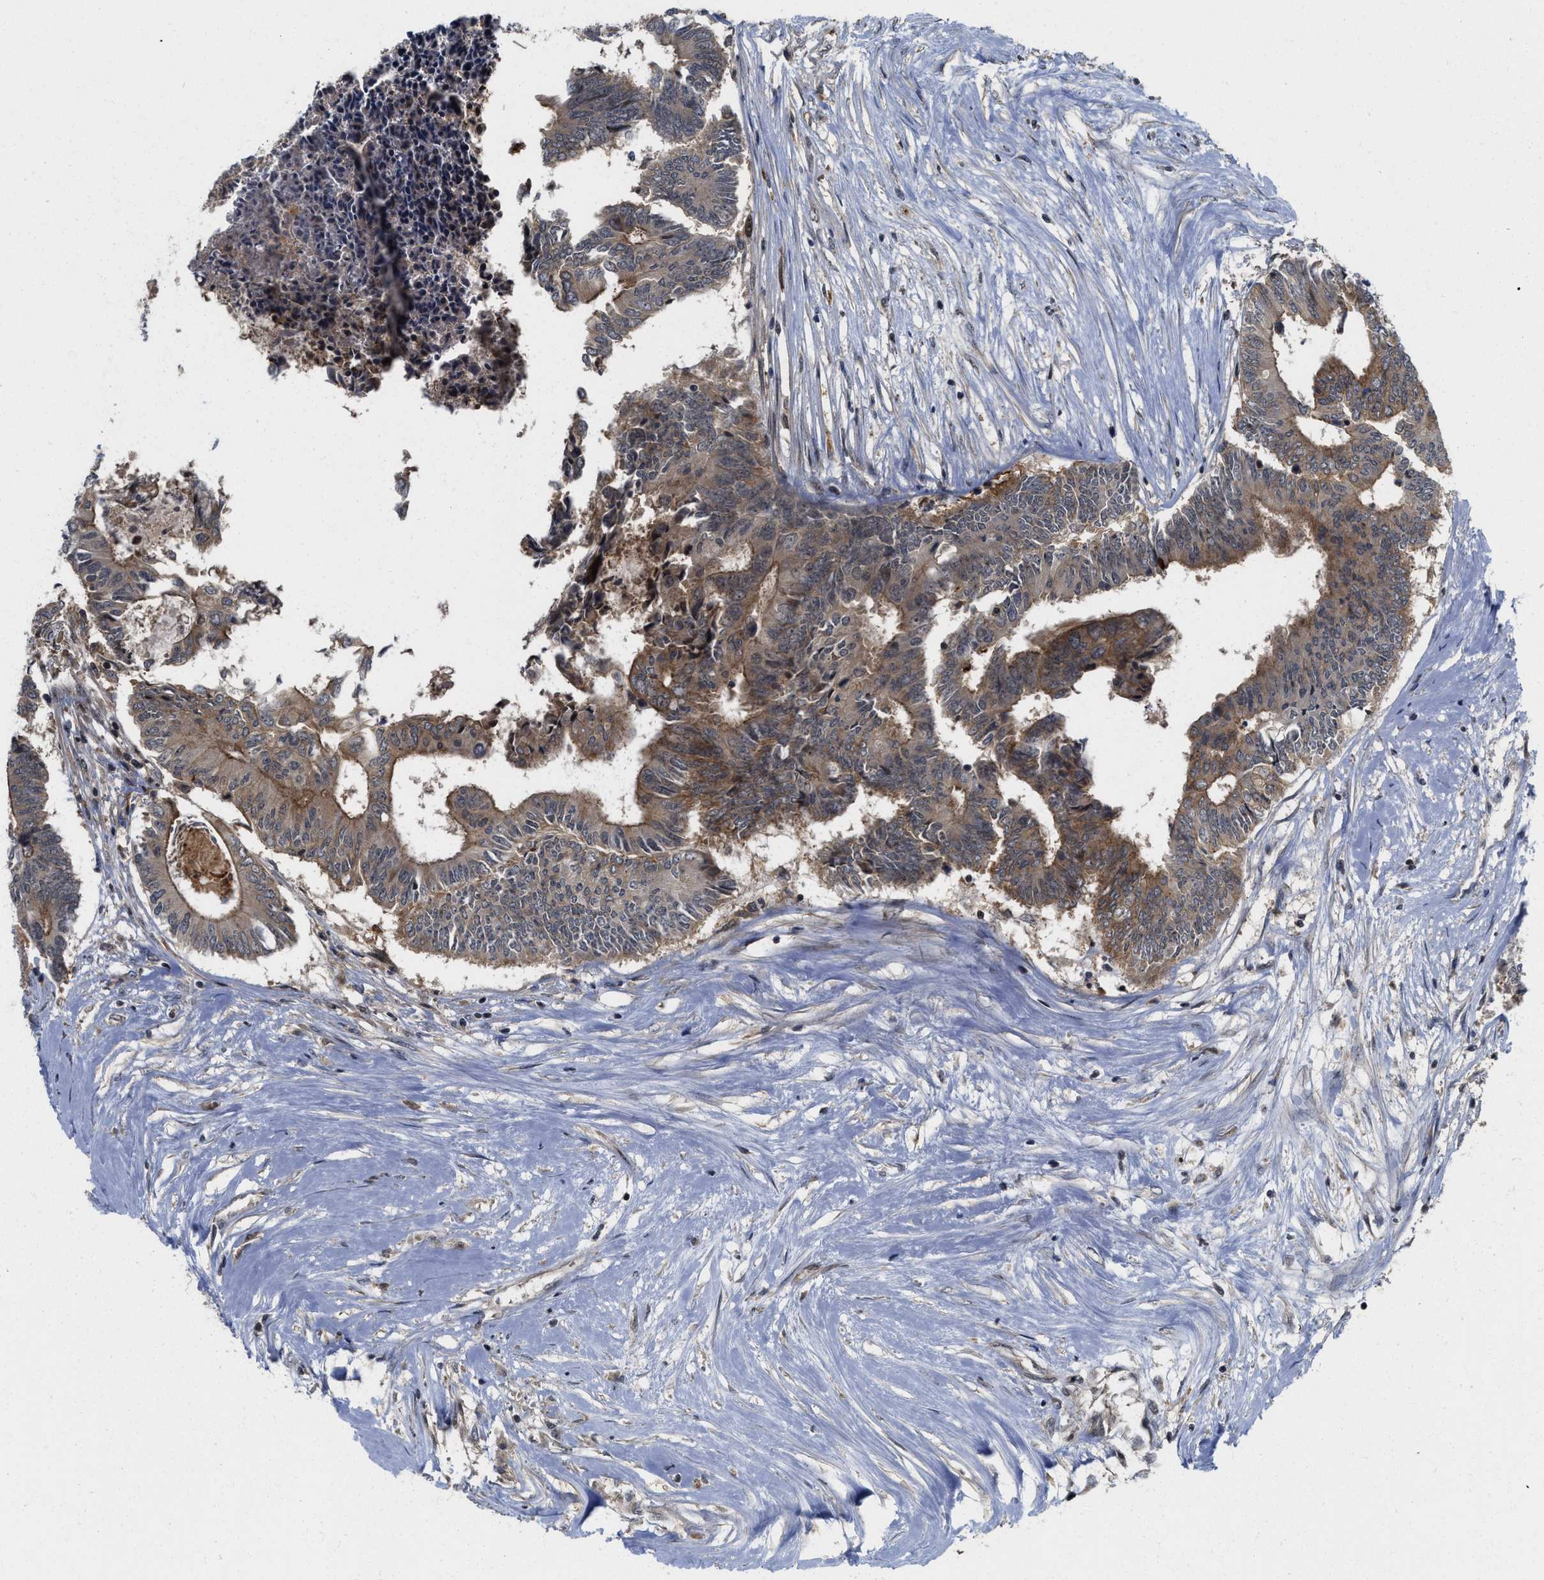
{"staining": {"intensity": "moderate", "quantity": ">75%", "location": "cytoplasmic/membranous"}, "tissue": "colorectal cancer", "cell_type": "Tumor cells", "image_type": "cancer", "snomed": [{"axis": "morphology", "description": "Adenocarcinoma, NOS"}, {"axis": "topography", "description": "Rectum"}], "caption": "Tumor cells exhibit moderate cytoplasmic/membranous staining in approximately >75% of cells in colorectal cancer.", "gene": "DNAJC28", "patient": {"sex": "male", "age": 63}}